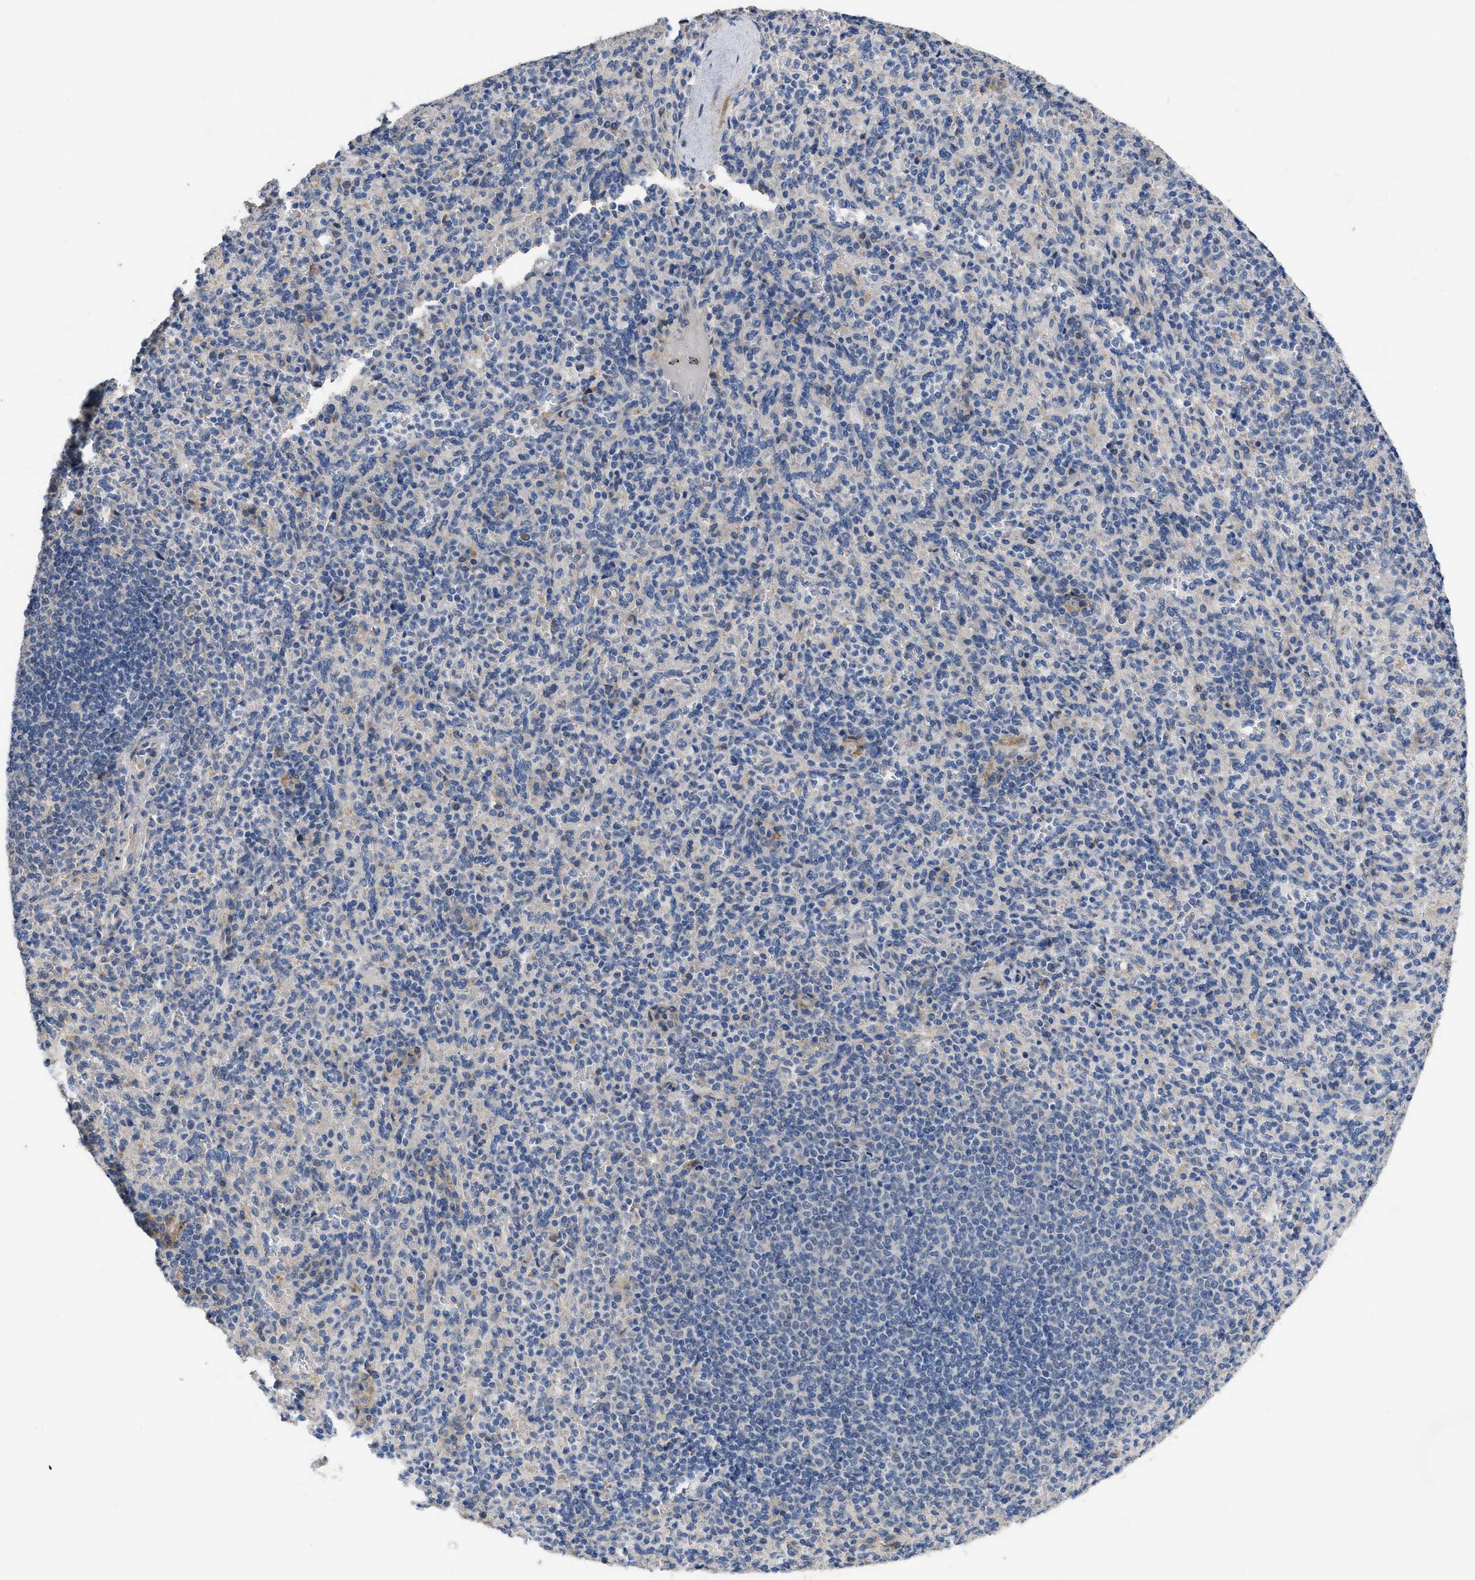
{"staining": {"intensity": "weak", "quantity": "<25%", "location": "cytoplasmic/membranous"}, "tissue": "spleen", "cell_type": "Cells in red pulp", "image_type": "normal", "snomed": [{"axis": "morphology", "description": "Normal tissue, NOS"}, {"axis": "topography", "description": "Spleen"}], "caption": "The micrograph demonstrates no staining of cells in red pulp in unremarkable spleen.", "gene": "CDPF1", "patient": {"sex": "male", "age": 36}}